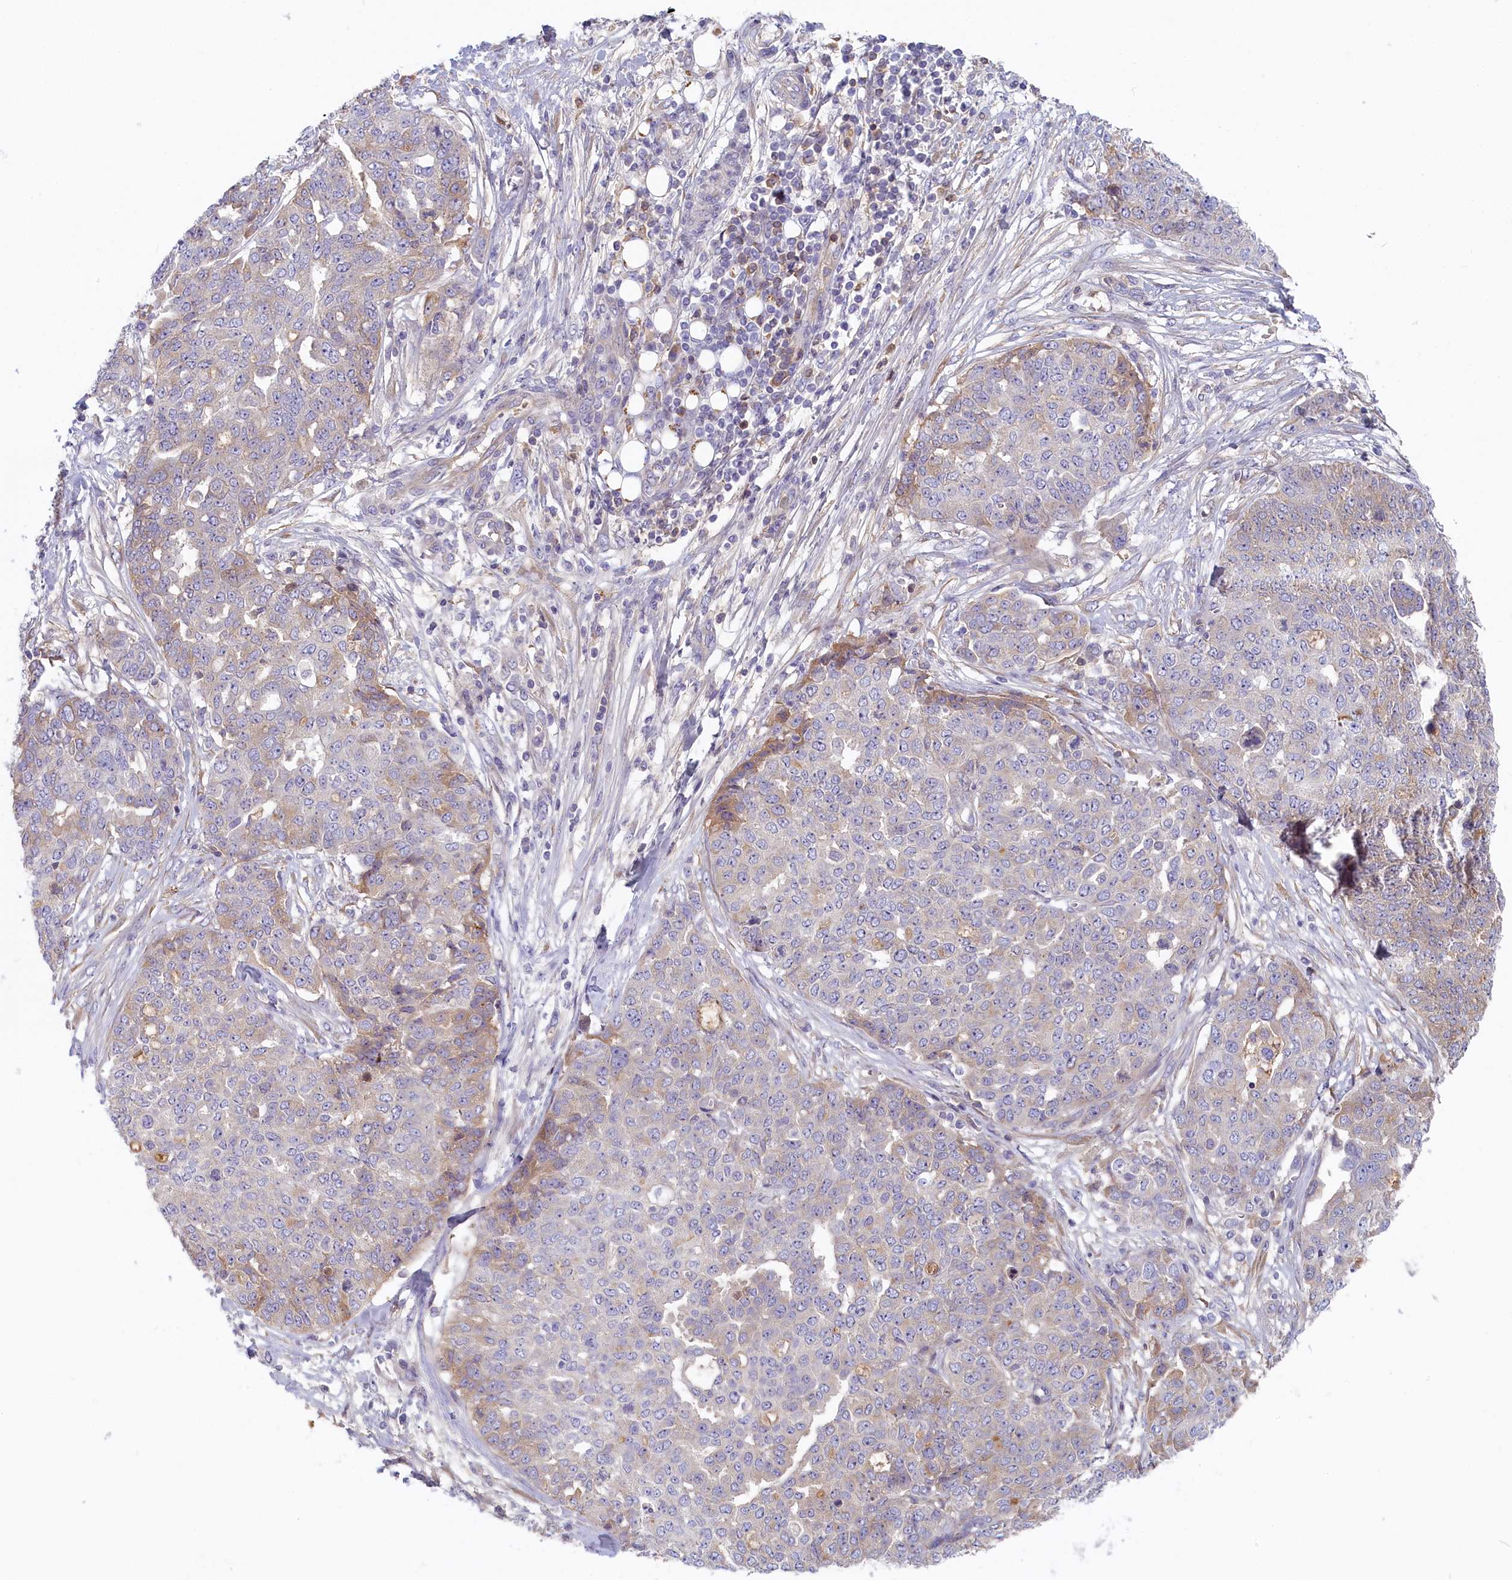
{"staining": {"intensity": "weak", "quantity": "<25%", "location": "cytoplasmic/membranous"}, "tissue": "ovarian cancer", "cell_type": "Tumor cells", "image_type": "cancer", "snomed": [{"axis": "morphology", "description": "Cystadenocarcinoma, serous, NOS"}, {"axis": "topography", "description": "Soft tissue"}, {"axis": "topography", "description": "Ovary"}], "caption": "High magnification brightfield microscopy of ovarian serous cystadenocarcinoma stained with DAB (3,3'-diaminobenzidine) (brown) and counterstained with hematoxylin (blue): tumor cells show no significant expression.", "gene": "STX16", "patient": {"sex": "female", "age": 57}}